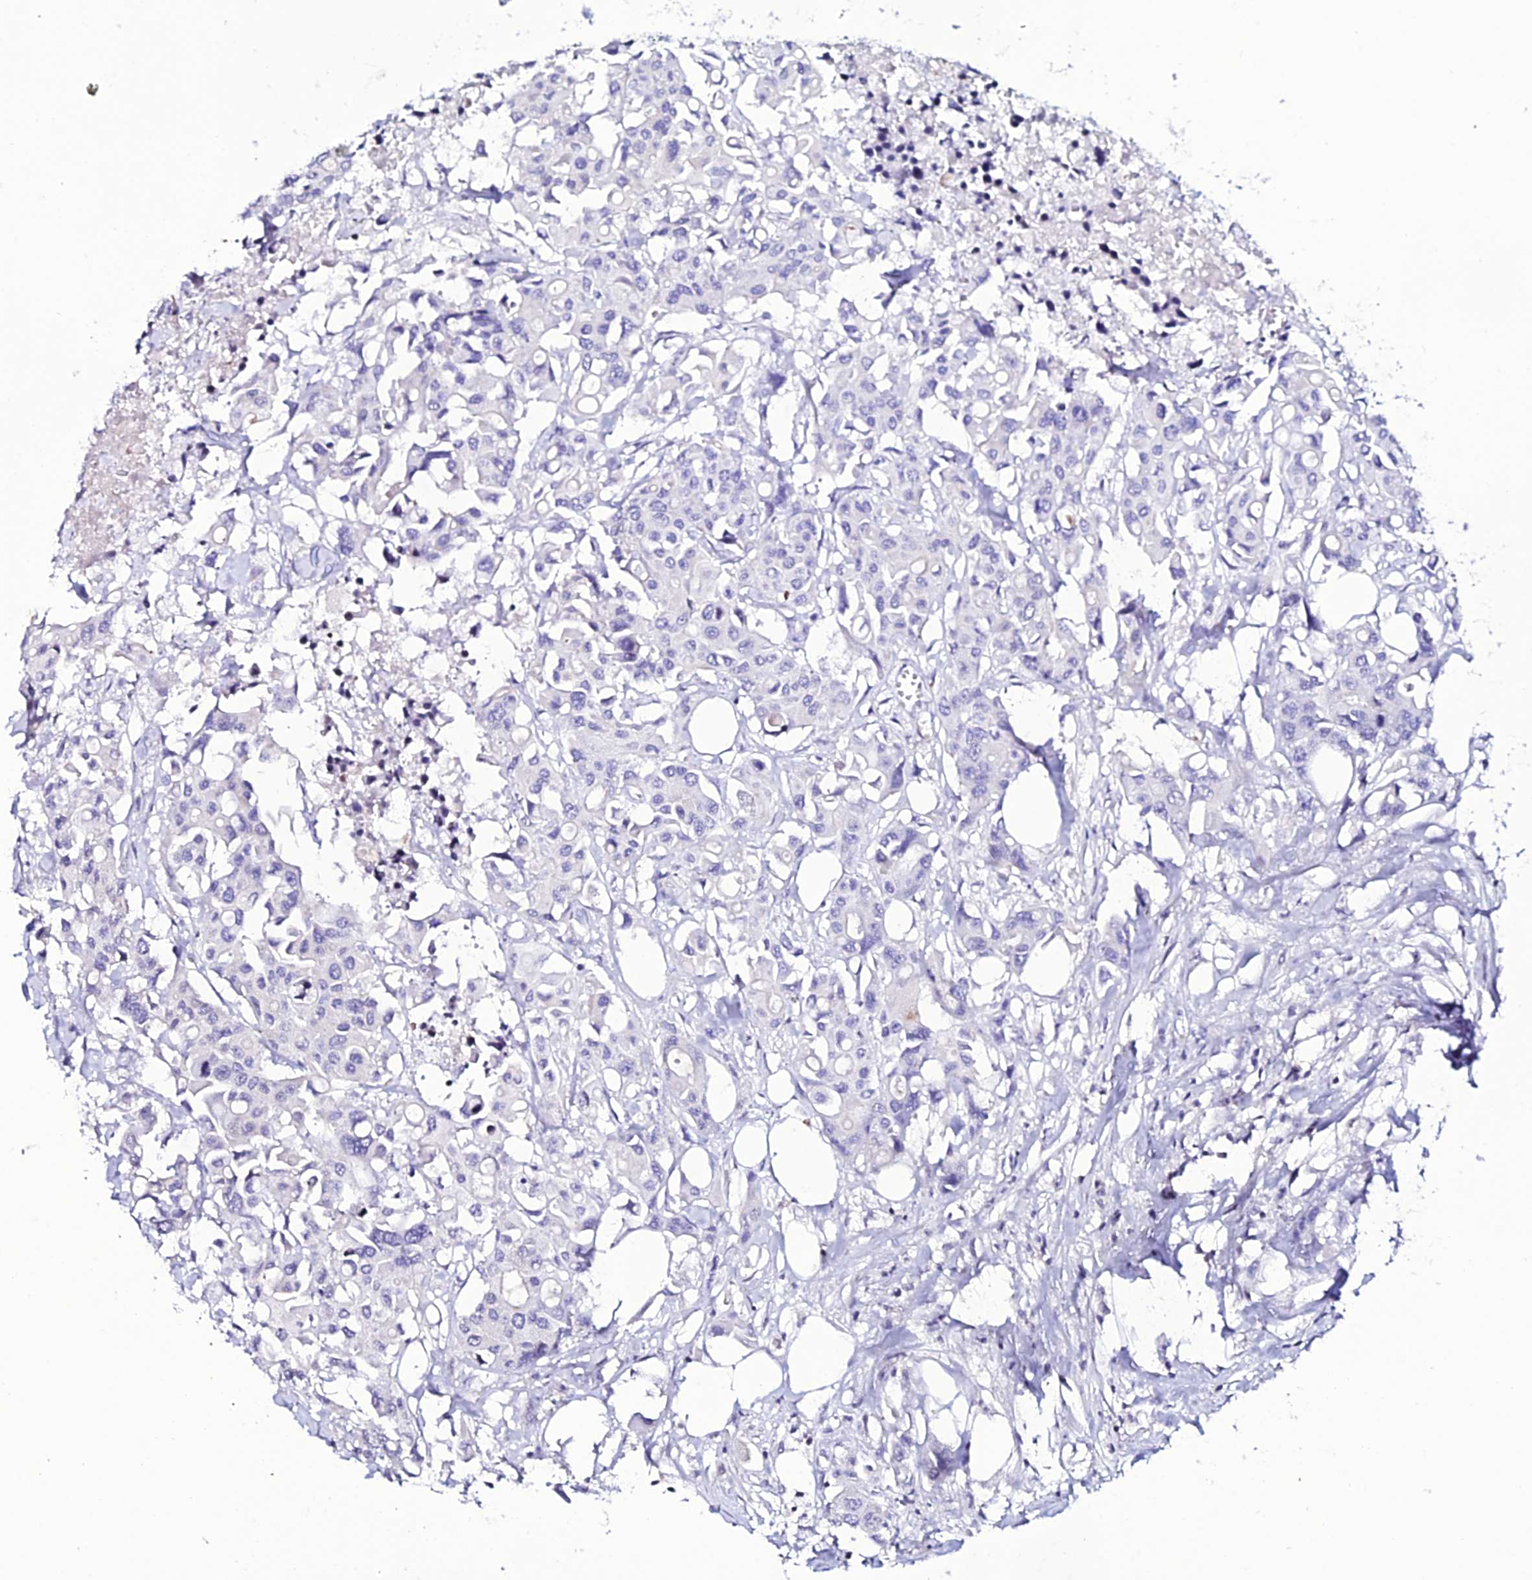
{"staining": {"intensity": "negative", "quantity": "none", "location": "none"}, "tissue": "colorectal cancer", "cell_type": "Tumor cells", "image_type": "cancer", "snomed": [{"axis": "morphology", "description": "Adenocarcinoma, NOS"}, {"axis": "topography", "description": "Colon"}], "caption": "Immunohistochemistry histopathology image of neoplastic tissue: human adenocarcinoma (colorectal) stained with DAB (3,3'-diaminobenzidine) shows no significant protein staining in tumor cells.", "gene": "DEFB132", "patient": {"sex": "male", "age": 77}}